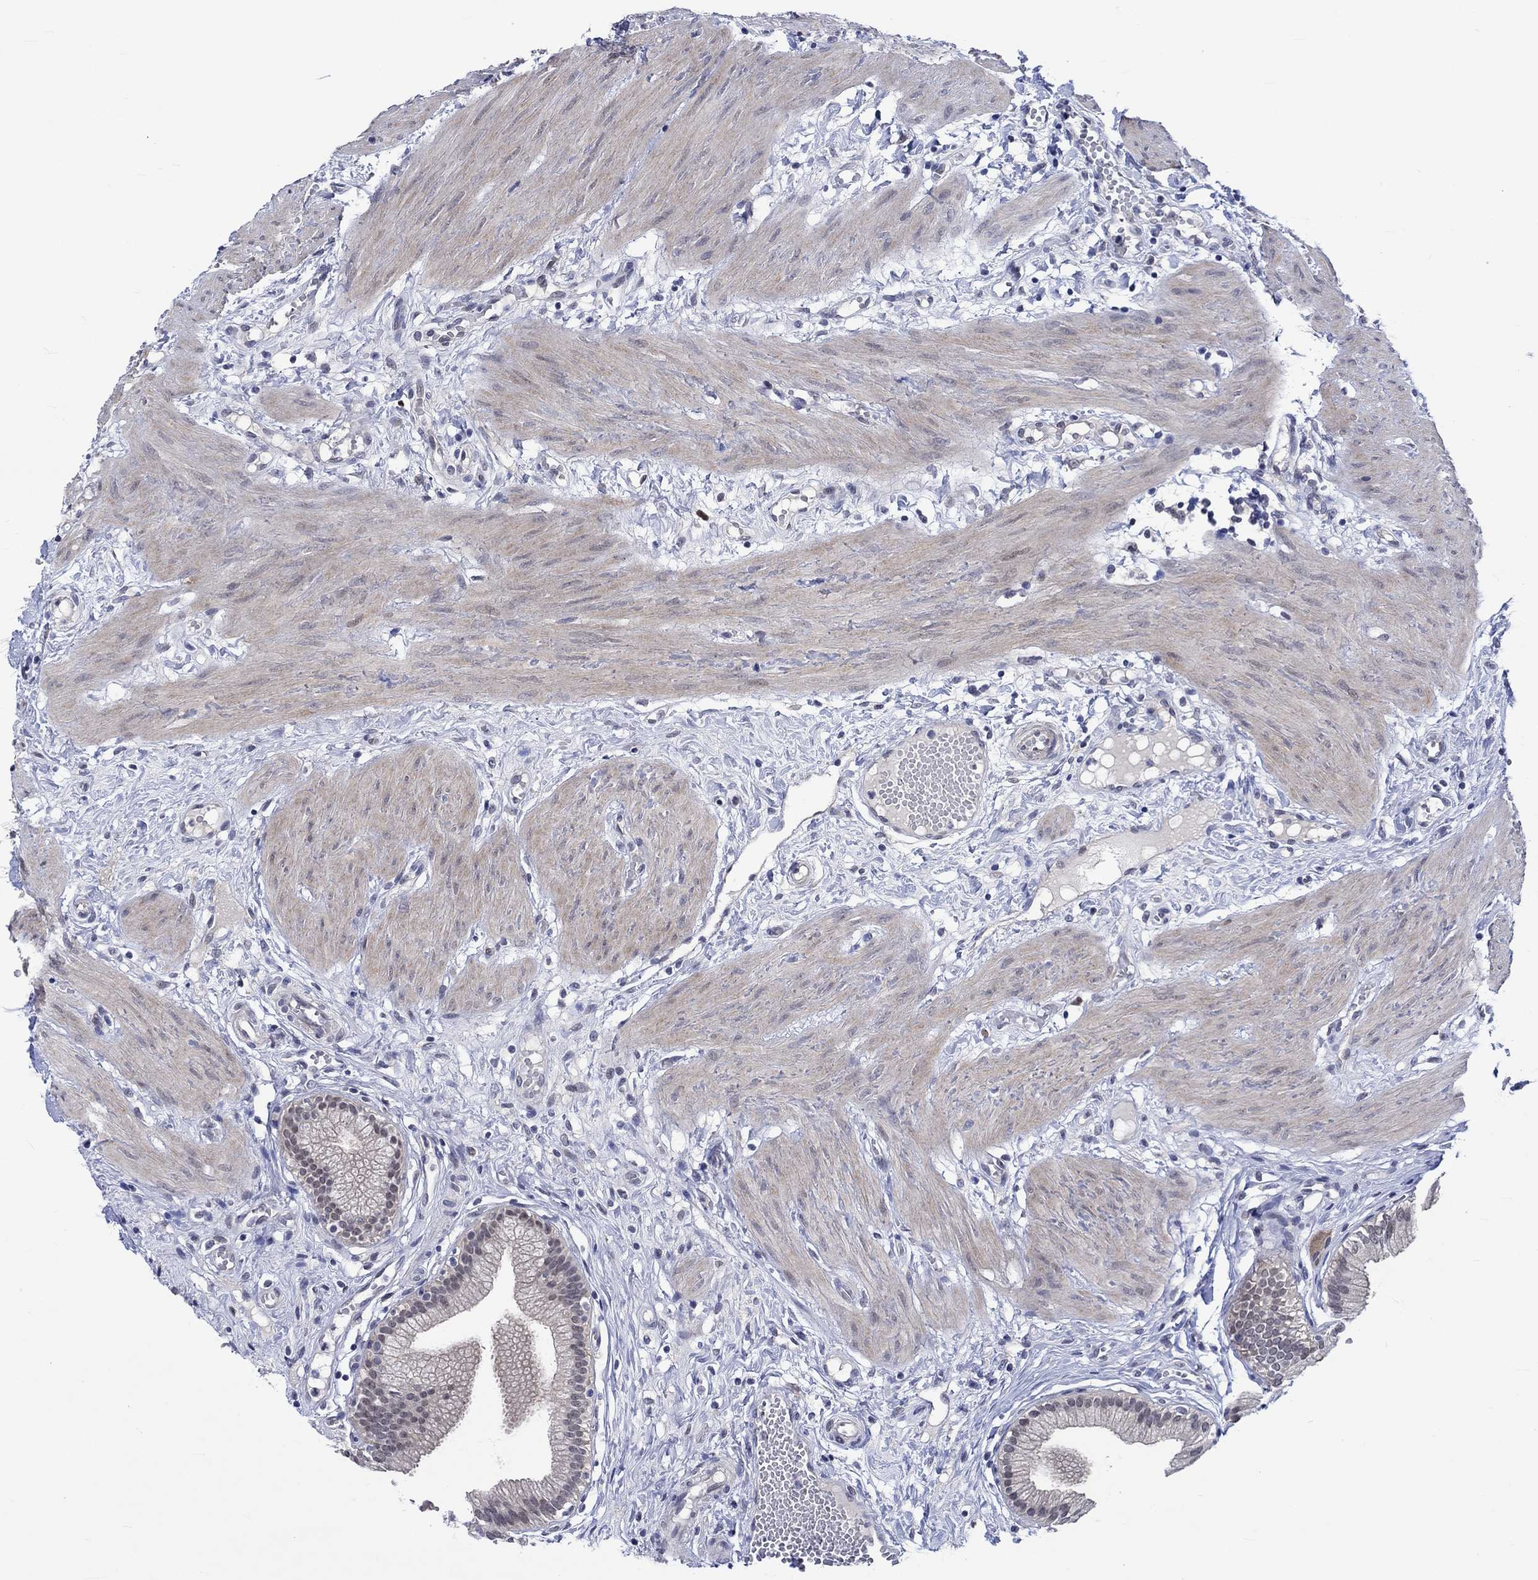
{"staining": {"intensity": "weak", "quantity": "<25%", "location": "nuclear"}, "tissue": "gallbladder", "cell_type": "Glandular cells", "image_type": "normal", "snomed": [{"axis": "morphology", "description": "Normal tissue, NOS"}, {"axis": "topography", "description": "Gallbladder"}], "caption": "A photomicrograph of human gallbladder is negative for staining in glandular cells.", "gene": "E2F8", "patient": {"sex": "female", "age": 24}}